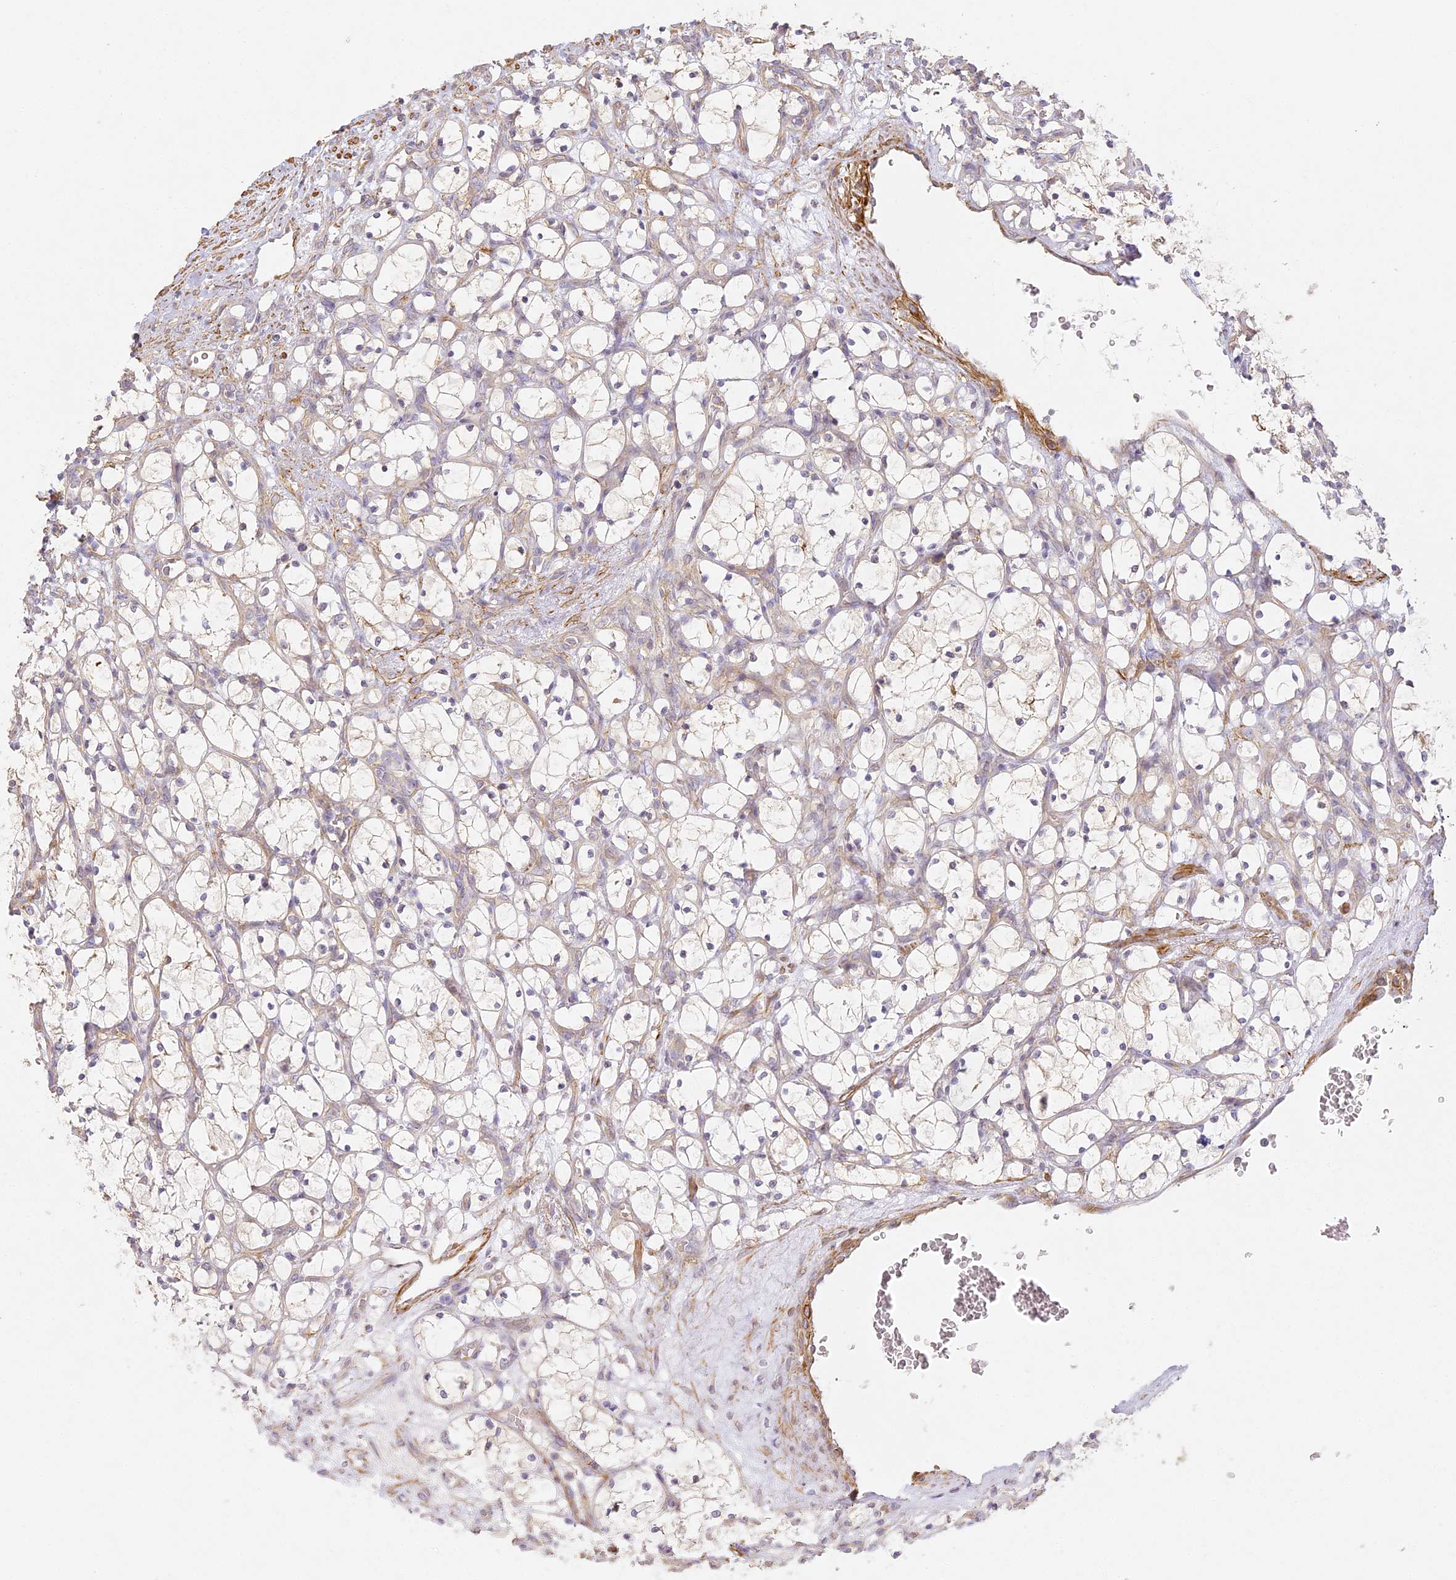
{"staining": {"intensity": "weak", "quantity": "<25%", "location": "cytoplasmic/membranous"}, "tissue": "renal cancer", "cell_type": "Tumor cells", "image_type": "cancer", "snomed": [{"axis": "morphology", "description": "Adenocarcinoma, NOS"}, {"axis": "topography", "description": "Kidney"}], "caption": "The image demonstrates no staining of tumor cells in renal adenocarcinoma.", "gene": "MED28", "patient": {"sex": "female", "age": 69}}